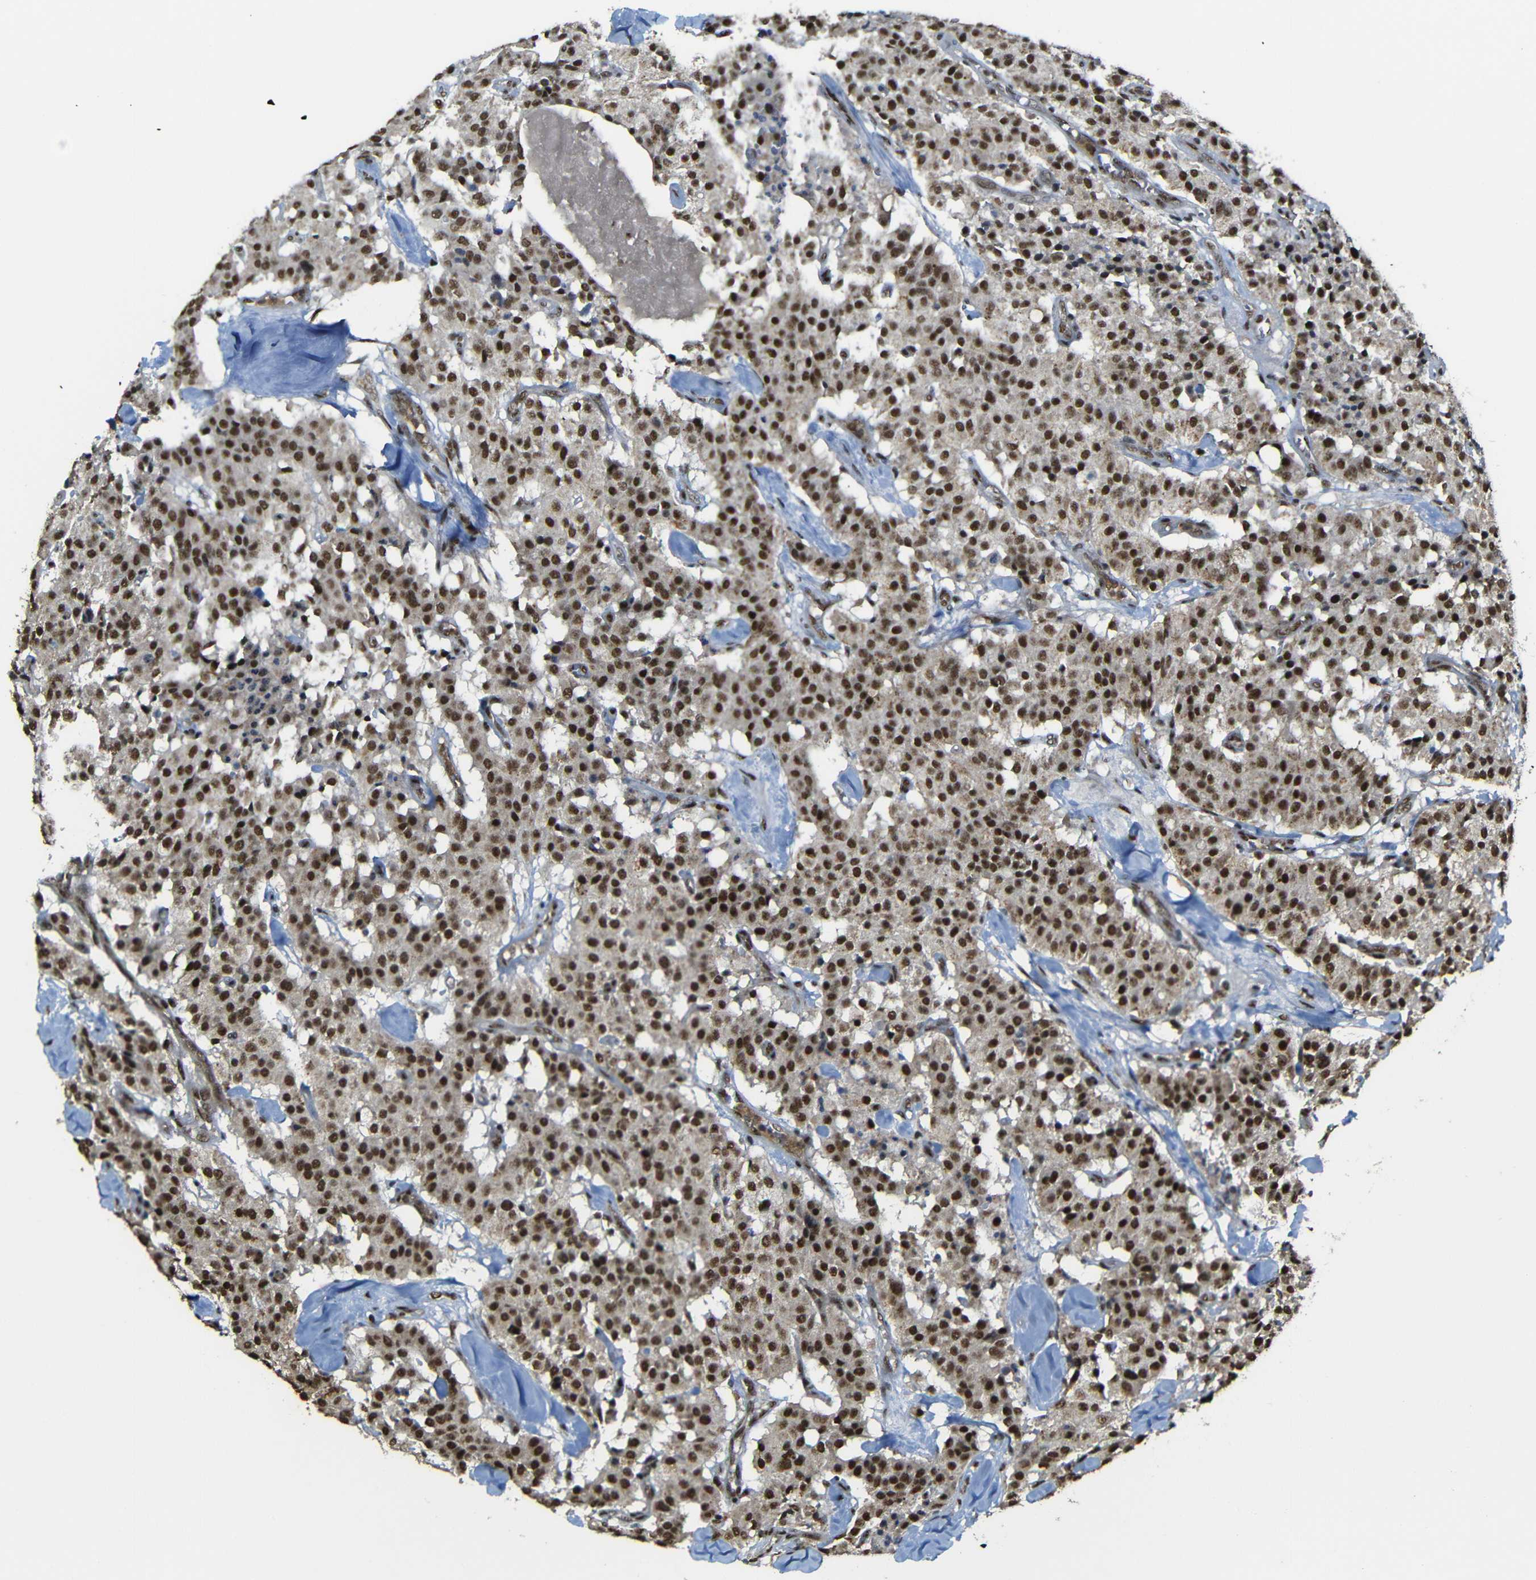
{"staining": {"intensity": "moderate", "quantity": ">75%", "location": "cytoplasmic/membranous,nuclear"}, "tissue": "carcinoid", "cell_type": "Tumor cells", "image_type": "cancer", "snomed": [{"axis": "morphology", "description": "Carcinoid, malignant, NOS"}, {"axis": "topography", "description": "Lung"}], "caption": "Carcinoid stained with IHC shows moderate cytoplasmic/membranous and nuclear positivity in about >75% of tumor cells.", "gene": "TCF7L2", "patient": {"sex": "male", "age": 30}}